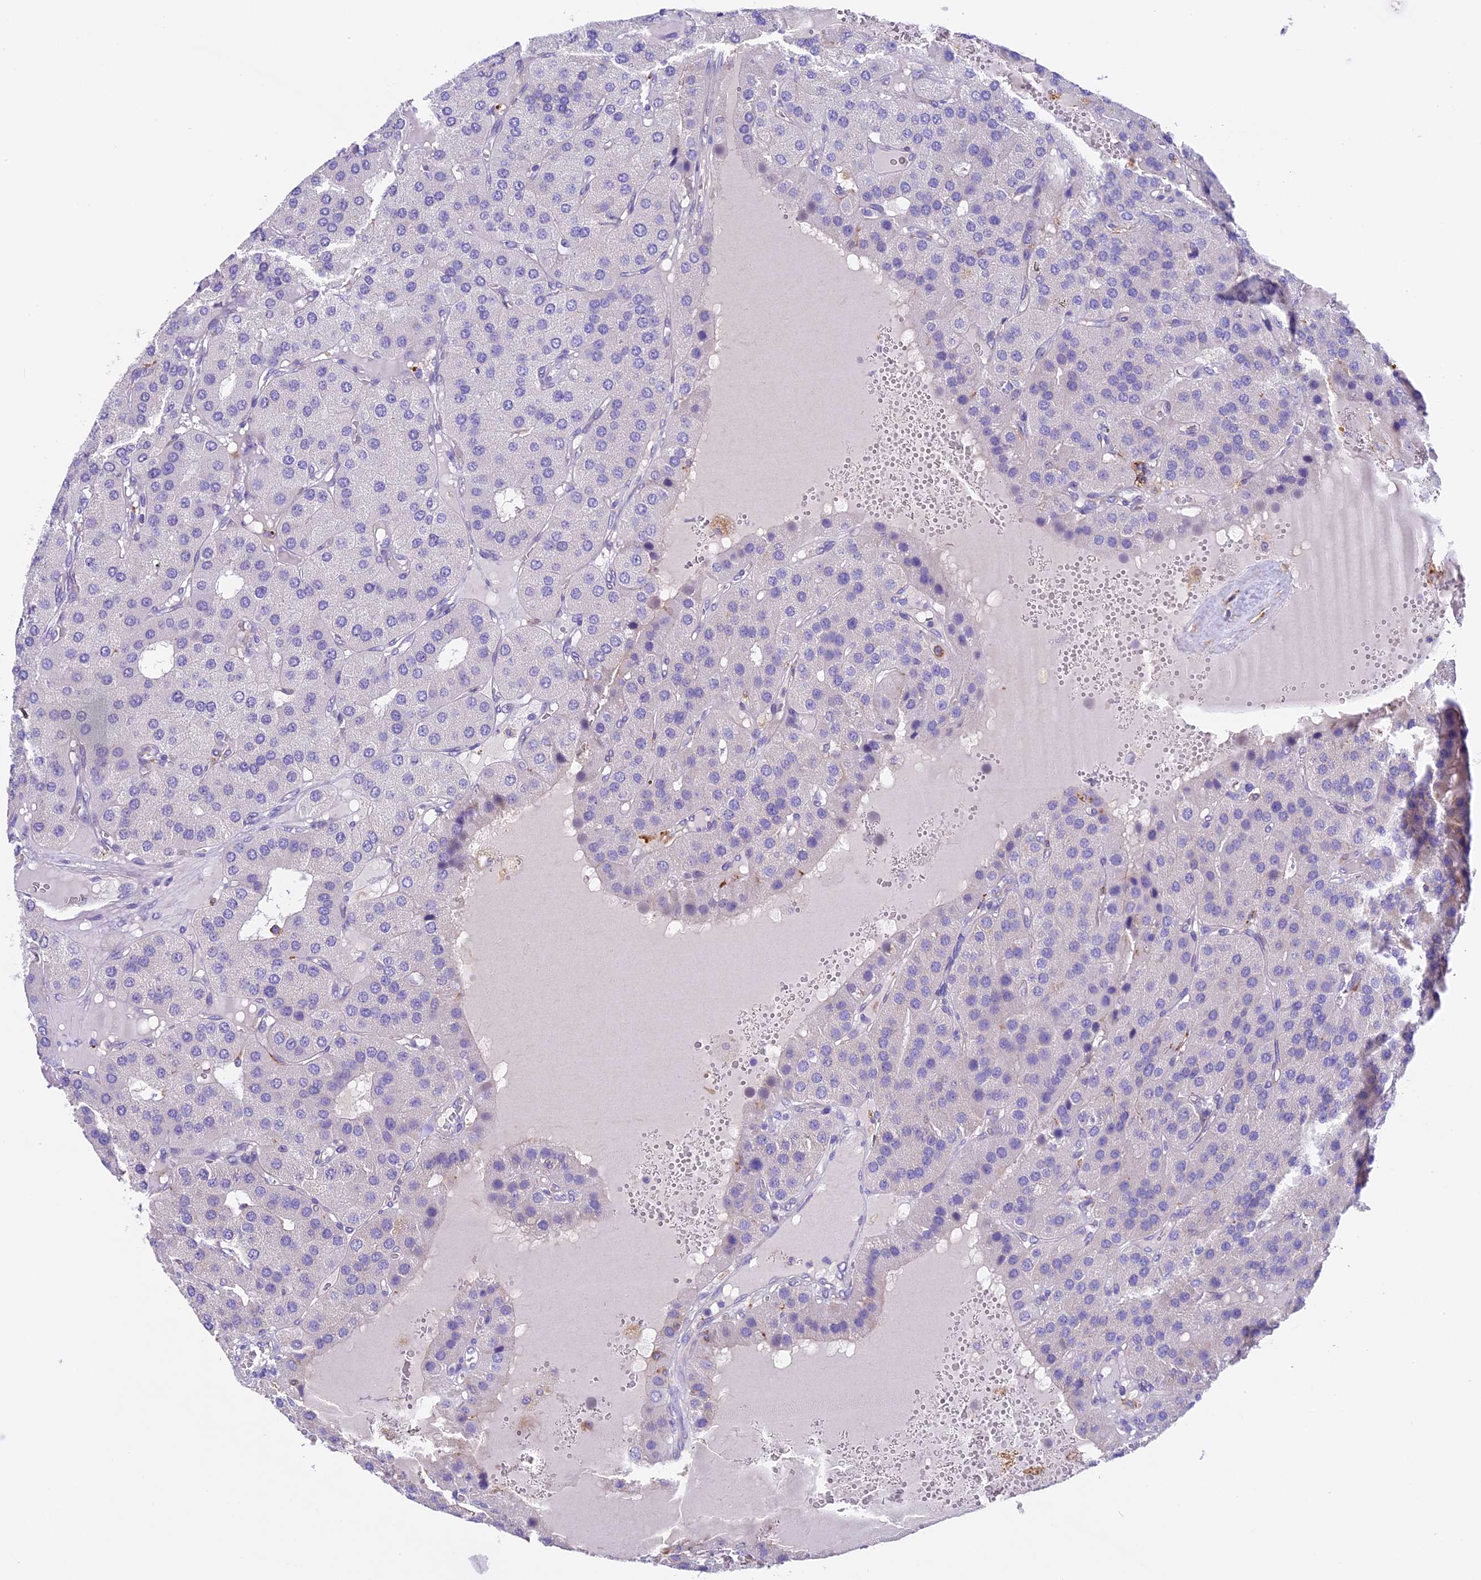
{"staining": {"intensity": "negative", "quantity": "none", "location": "none"}, "tissue": "parathyroid gland", "cell_type": "Glandular cells", "image_type": "normal", "snomed": [{"axis": "morphology", "description": "Normal tissue, NOS"}, {"axis": "morphology", "description": "Adenoma, NOS"}, {"axis": "topography", "description": "Parathyroid gland"}], "caption": "A high-resolution histopathology image shows immunohistochemistry staining of benign parathyroid gland, which displays no significant expression in glandular cells. (DAB immunohistochemistry (IHC), high magnification).", "gene": "NOD2", "patient": {"sex": "female", "age": 86}}